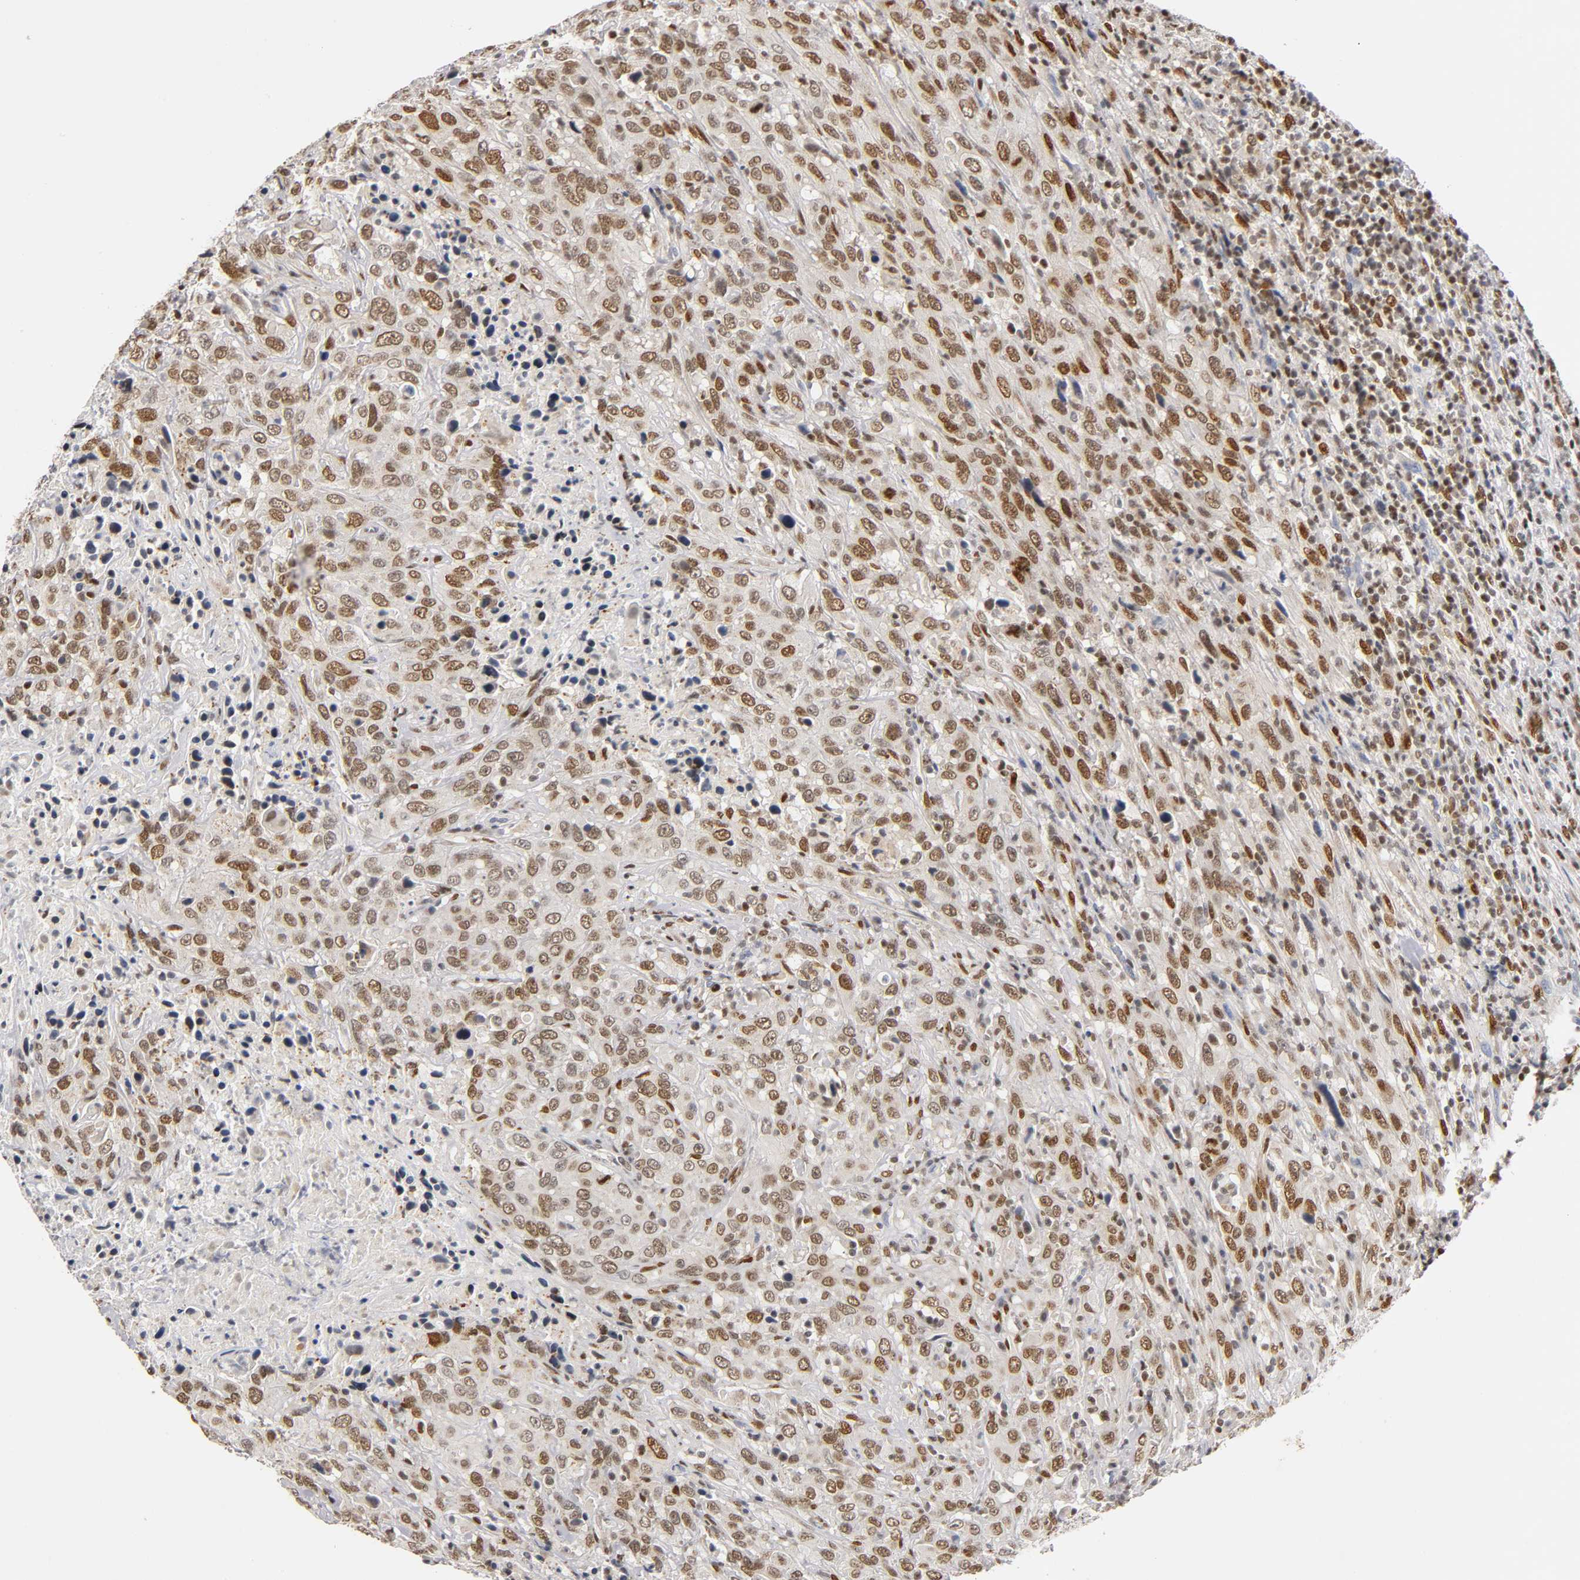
{"staining": {"intensity": "moderate", "quantity": ">75%", "location": "nuclear"}, "tissue": "urothelial cancer", "cell_type": "Tumor cells", "image_type": "cancer", "snomed": [{"axis": "morphology", "description": "Urothelial carcinoma, High grade"}, {"axis": "topography", "description": "Urinary bladder"}], "caption": "A brown stain highlights moderate nuclear expression of a protein in human high-grade urothelial carcinoma tumor cells.", "gene": "RUNX1", "patient": {"sex": "male", "age": 61}}